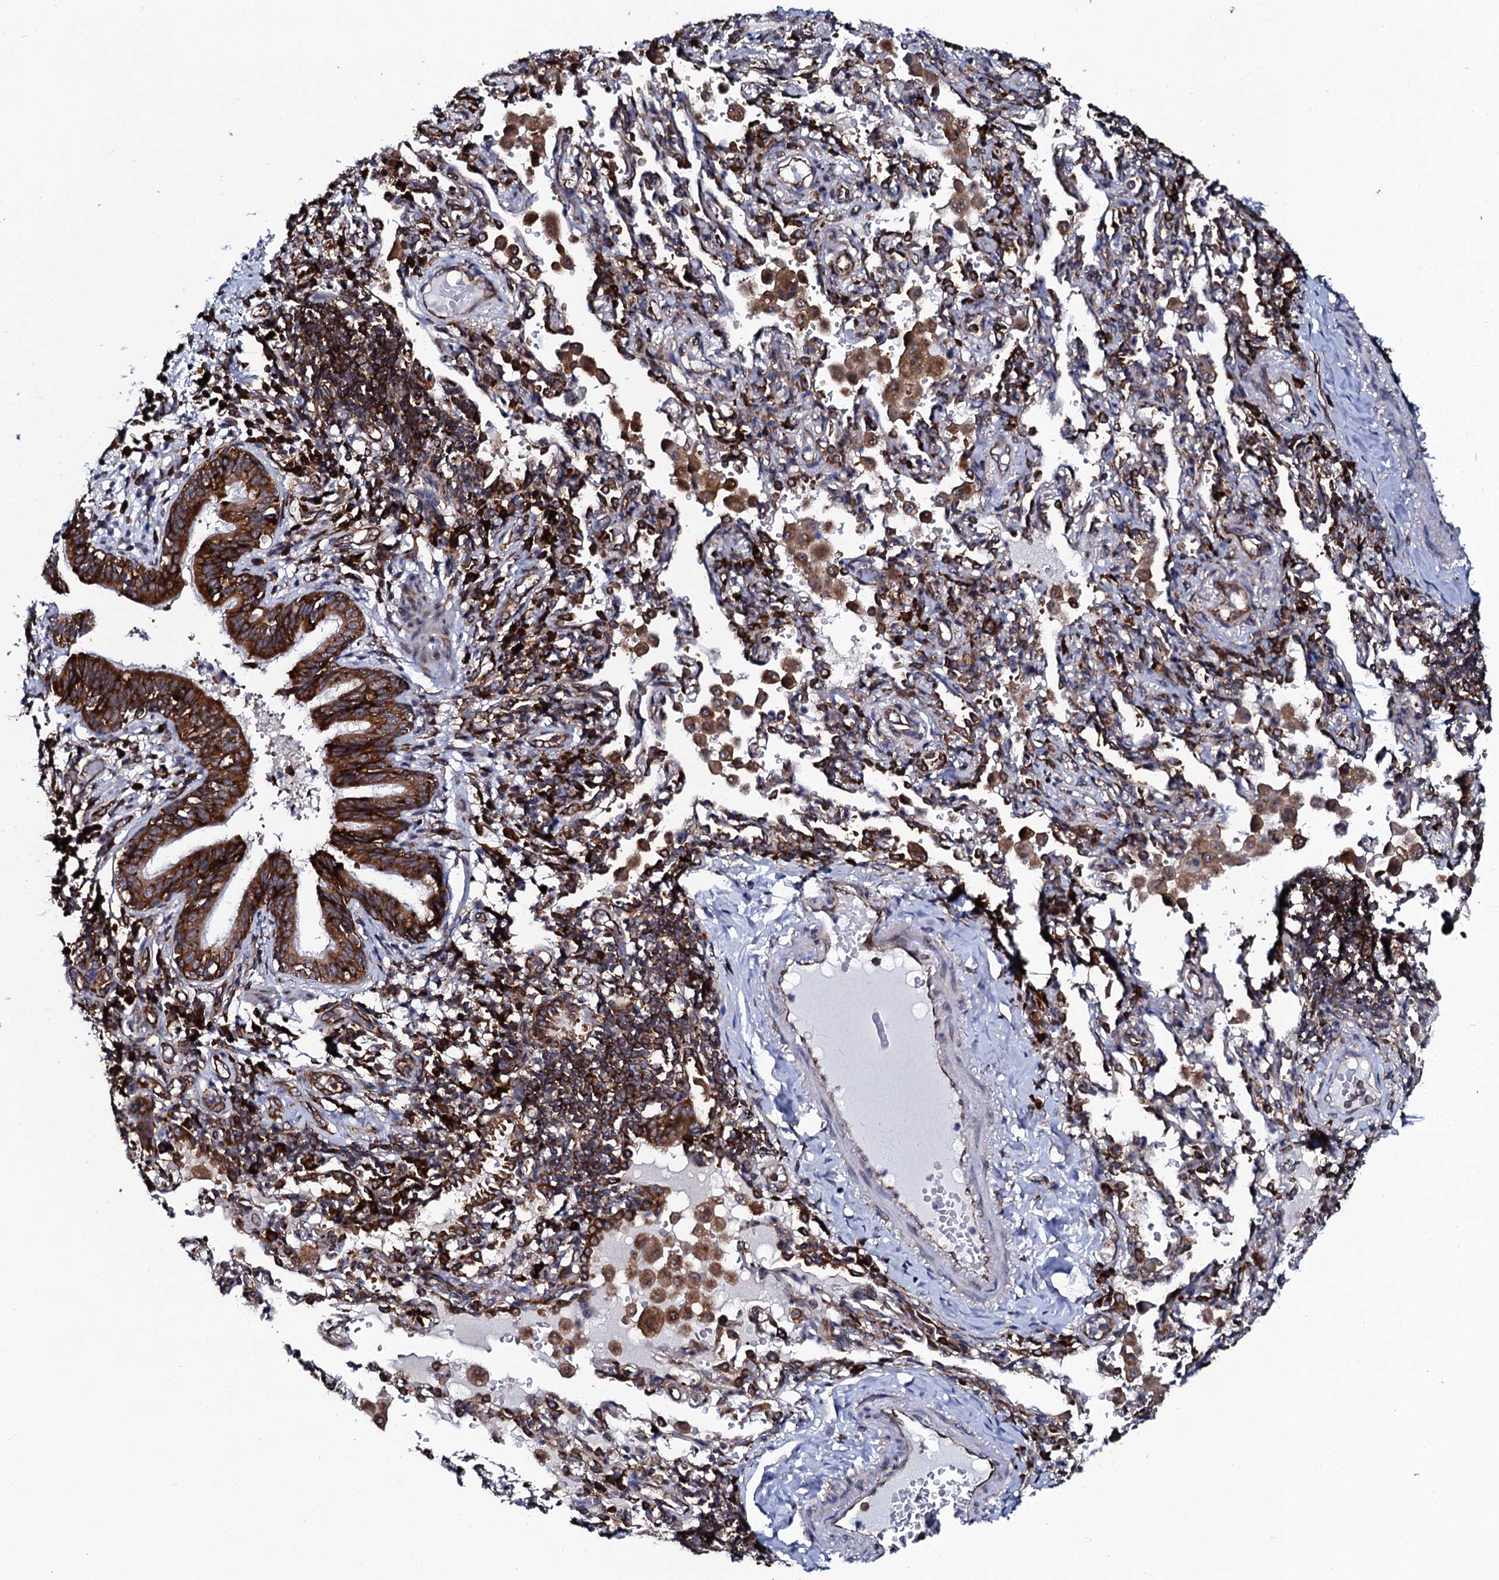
{"staining": {"intensity": "strong", "quantity": ">75%", "location": "cytoplasmic/membranous"}, "tissue": "bronchus", "cell_type": "Respiratory epithelial cells", "image_type": "normal", "snomed": [{"axis": "morphology", "description": "Normal tissue, NOS"}, {"axis": "topography", "description": "Cartilage tissue"}, {"axis": "topography", "description": "Bronchus"}], "caption": "This image reveals immunohistochemistry staining of unremarkable bronchus, with high strong cytoplasmic/membranous expression in approximately >75% of respiratory epithelial cells.", "gene": "SPTY2D1", "patient": {"sex": "female", "age": 36}}